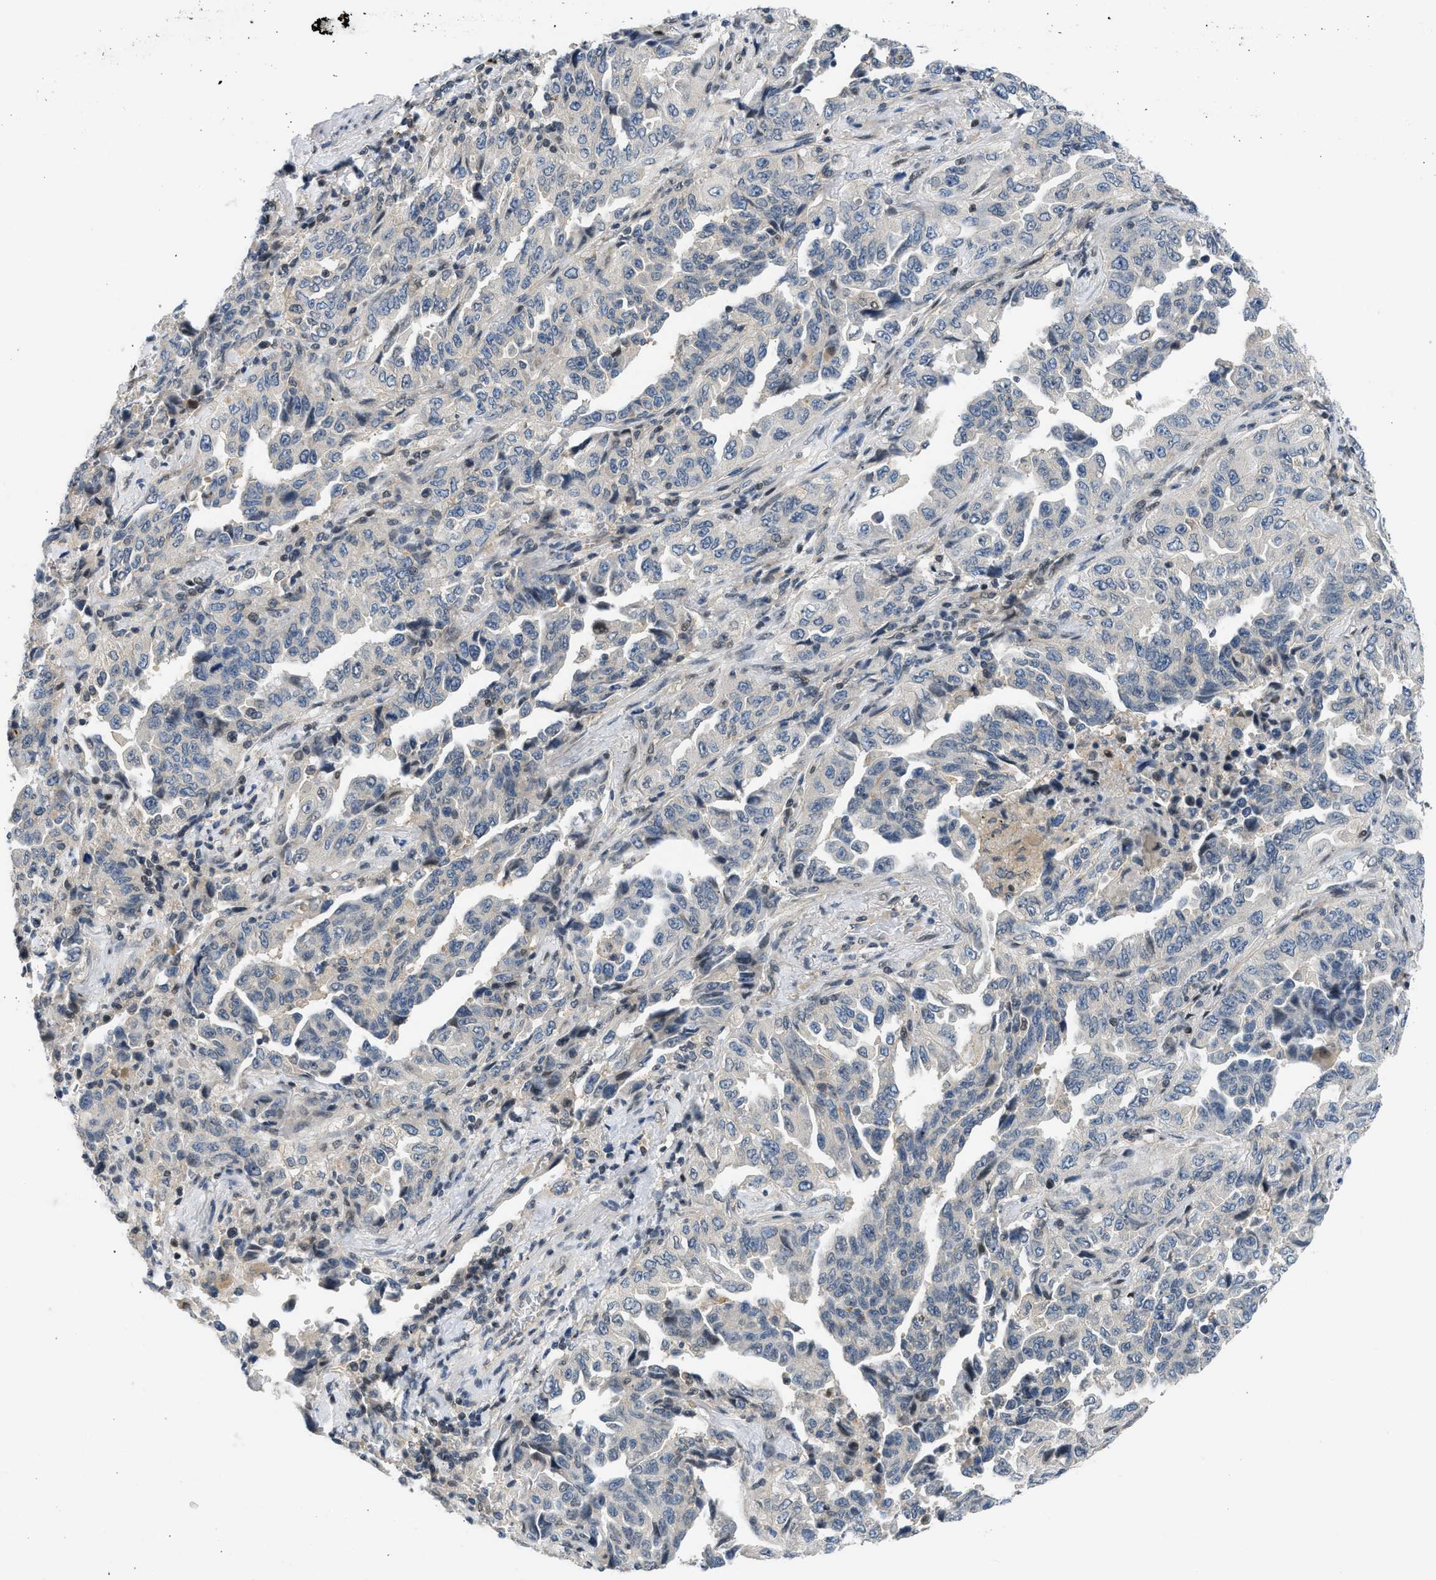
{"staining": {"intensity": "negative", "quantity": "none", "location": "none"}, "tissue": "lung cancer", "cell_type": "Tumor cells", "image_type": "cancer", "snomed": [{"axis": "morphology", "description": "Adenocarcinoma, NOS"}, {"axis": "topography", "description": "Lung"}], "caption": "Tumor cells show no significant protein expression in lung adenocarcinoma. (DAB (3,3'-diaminobenzidine) immunohistochemistry (IHC) visualized using brightfield microscopy, high magnification).", "gene": "OLIG3", "patient": {"sex": "female", "age": 51}}